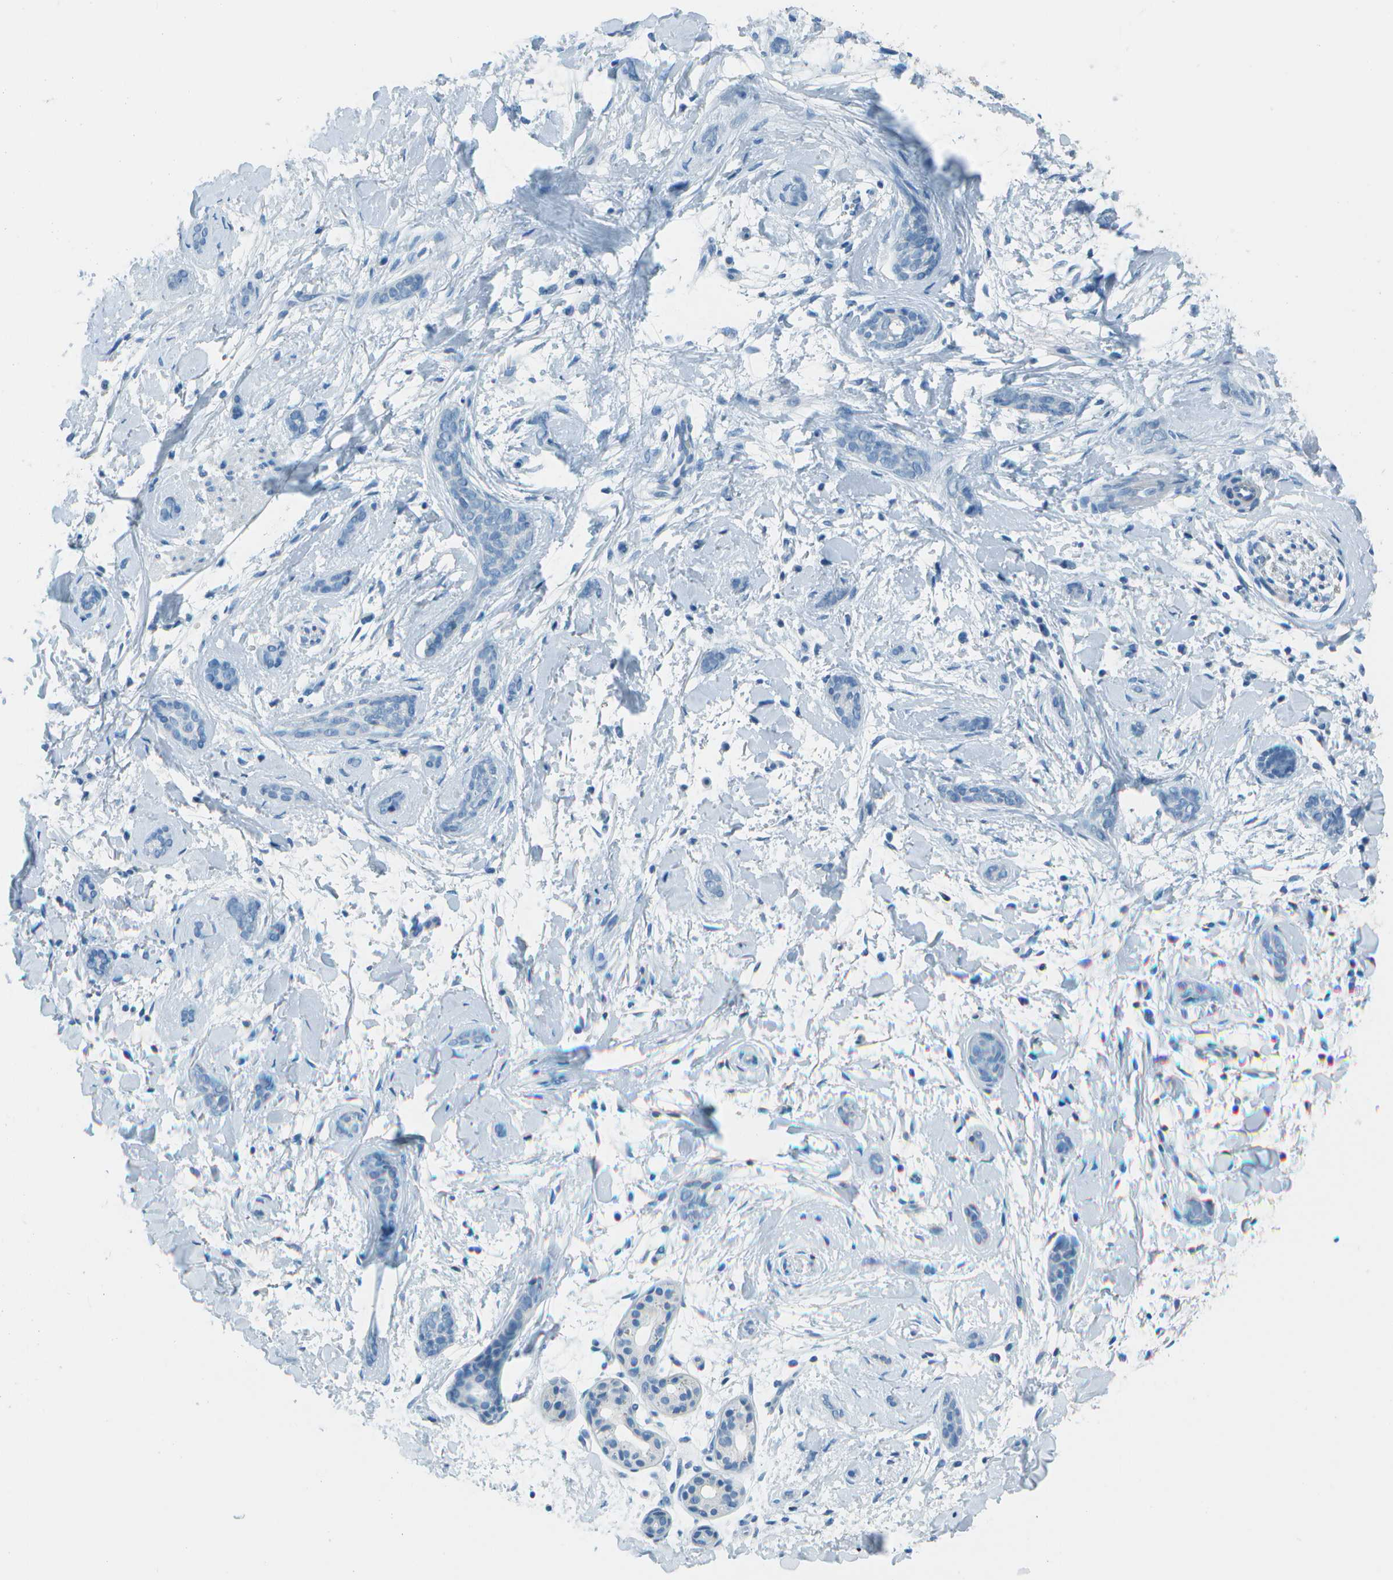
{"staining": {"intensity": "negative", "quantity": "none", "location": "none"}, "tissue": "skin cancer", "cell_type": "Tumor cells", "image_type": "cancer", "snomed": [{"axis": "morphology", "description": "Basal cell carcinoma"}, {"axis": "morphology", "description": "Adnexal tumor, benign"}, {"axis": "topography", "description": "Skin"}], "caption": "Immunohistochemical staining of human skin basal cell carcinoma displays no significant staining in tumor cells.", "gene": "FGF1", "patient": {"sex": "female", "age": 42}}